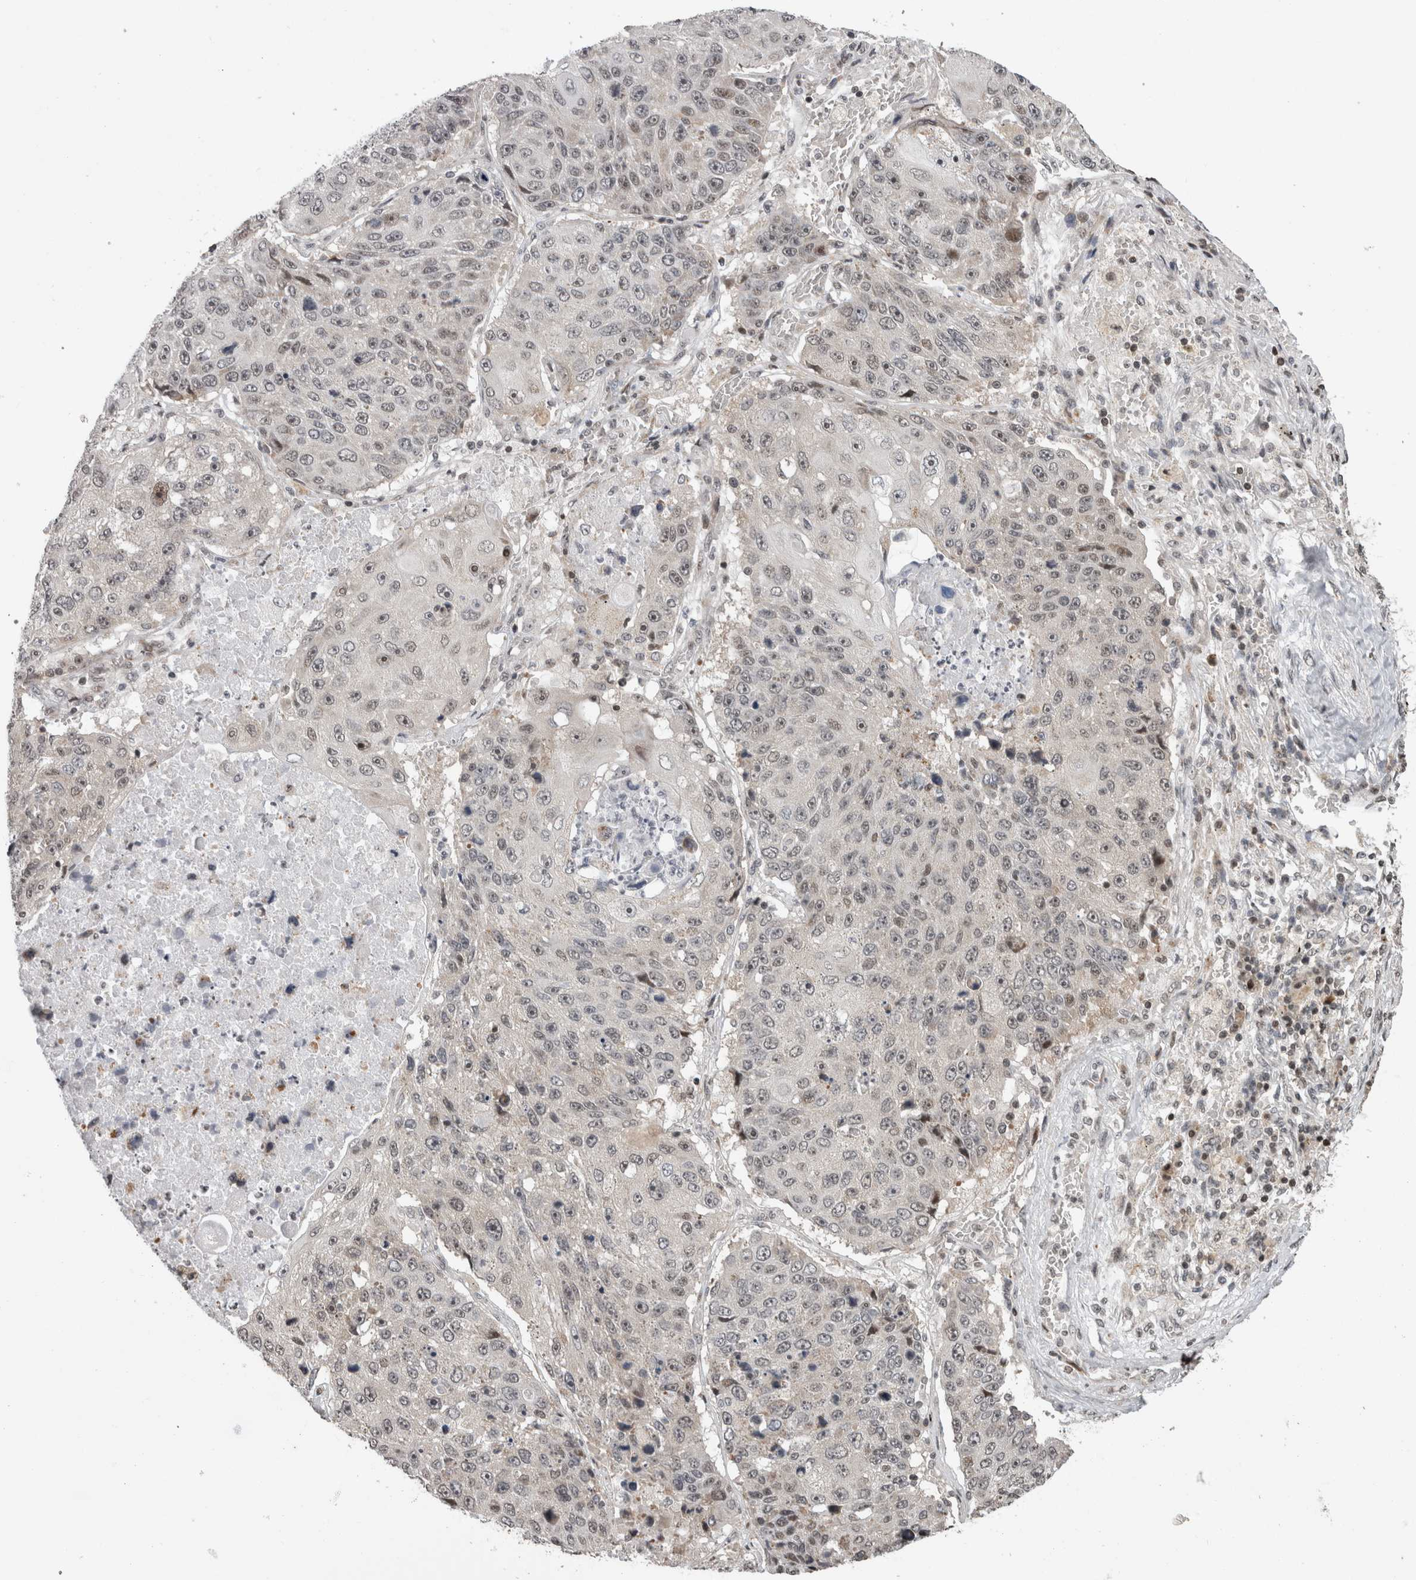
{"staining": {"intensity": "weak", "quantity": "<25%", "location": "nuclear"}, "tissue": "lung cancer", "cell_type": "Tumor cells", "image_type": "cancer", "snomed": [{"axis": "morphology", "description": "Squamous cell carcinoma, NOS"}, {"axis": "topography", "description": "Lung"}], "caption": "DAB (3,3'-diaminobenzidine) immunohistochemical staining of squamous cell carcinoma (lung) reveals no significant positivity in tumor cells. (Stains: DAB (3,3'-diaminobenzidine) IHC with hematoxylin counter stain, Microscopy: brightfield microscopy at high magnification).", "gene": "ZBTB11", "patient": {"sex": "male", "age": 61}}